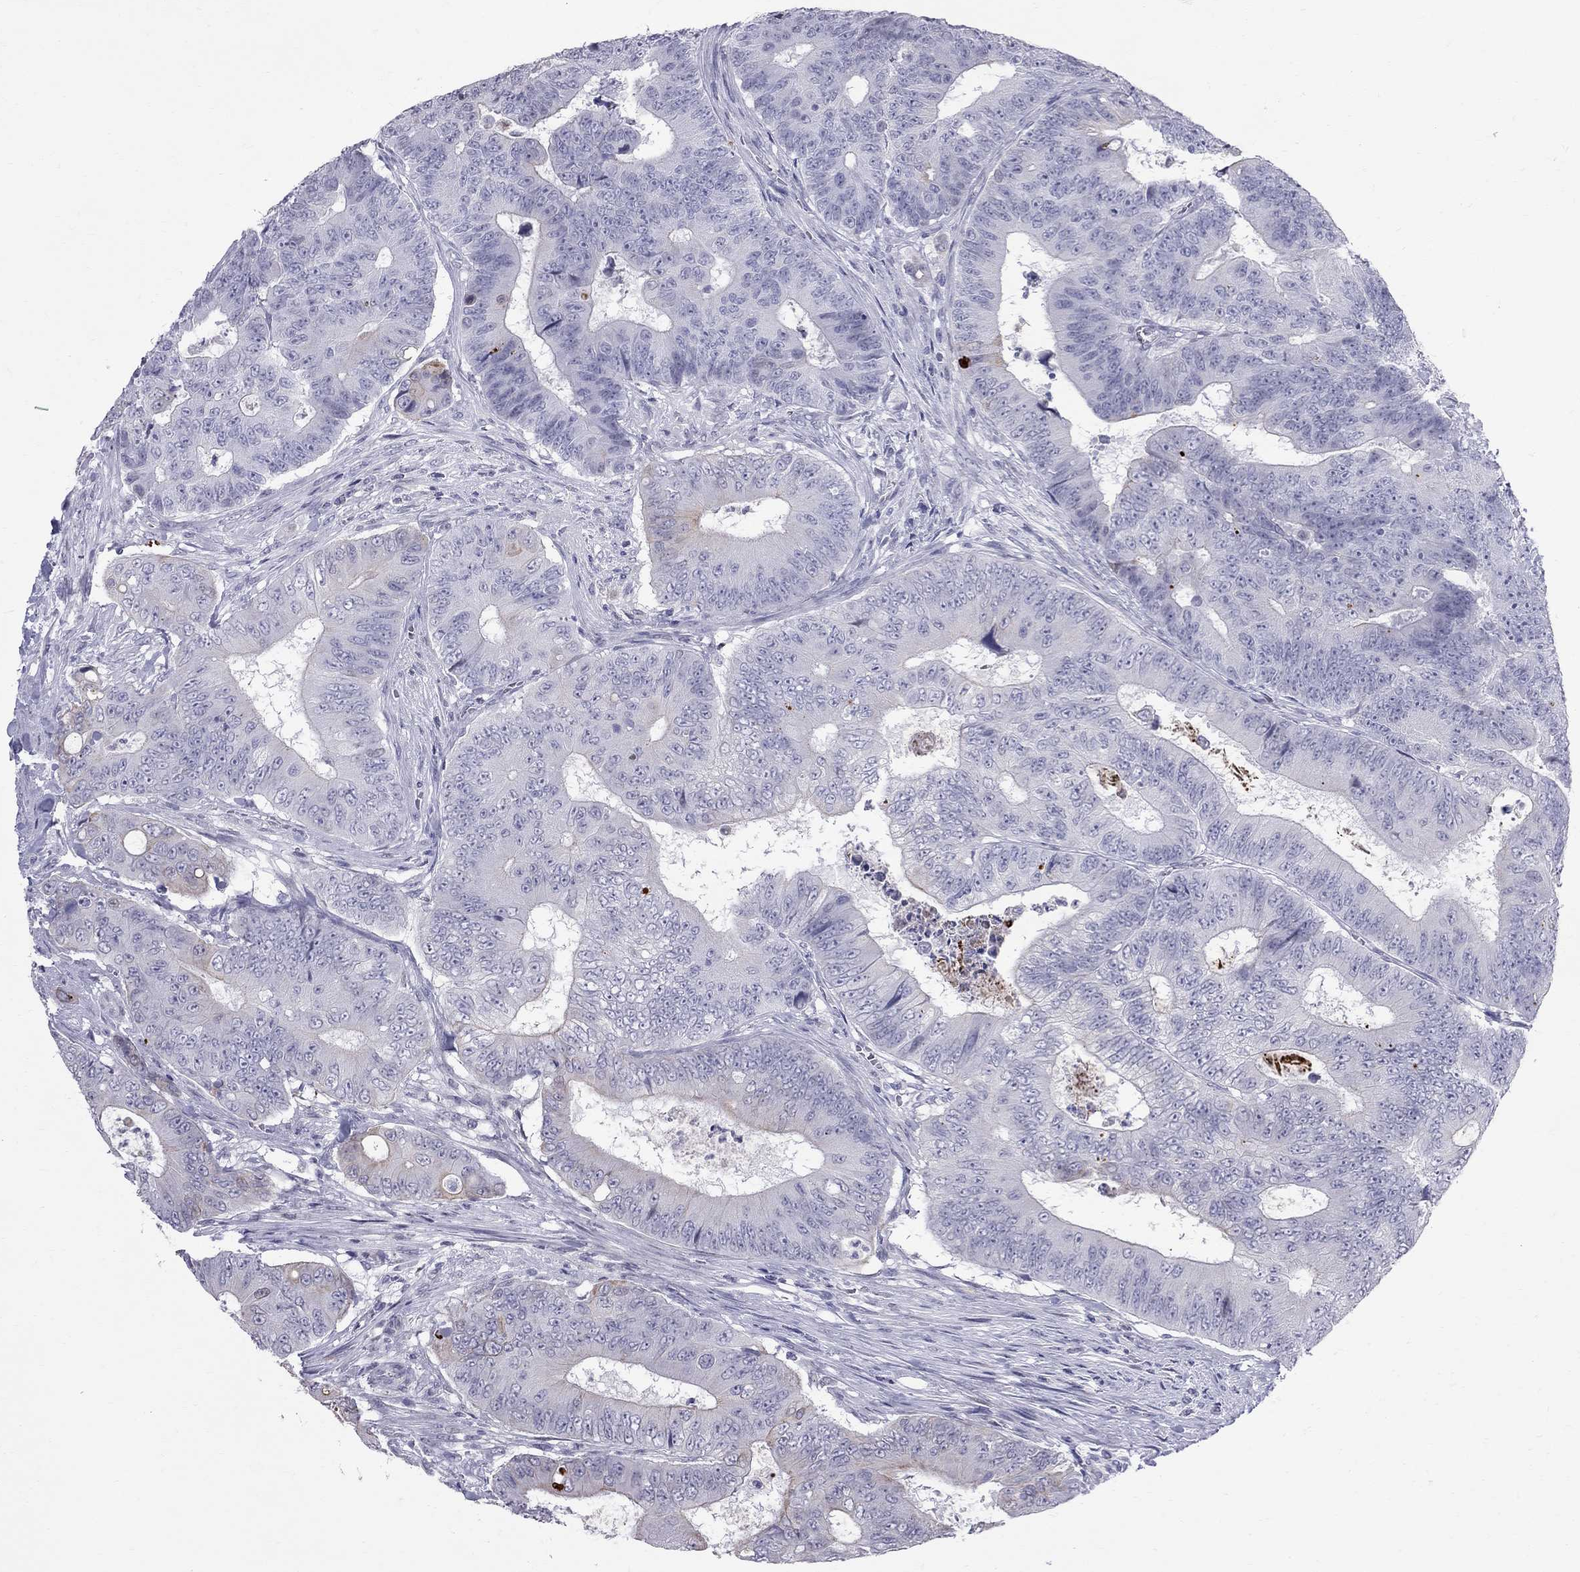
{"staining": {"intensity": "weak", "quantity": "<25%", "location": "cytoplasmic/membranous"}, "tissue": "colorectal cancer", "cell_type": "Tumor cells", "image_type": "cancer", "snomed": [{"axis": "morphology", "description": "Adenocarcinoma, NOS"}, {"axis": "topography", "description": "Colon"}], "caption": "Photomicrograph shows no significant protein staining in tumor cells of adenocarcinoma (colorectal).", "gene": "MUC15", "patient": {"sex": "female", "age": 48}}